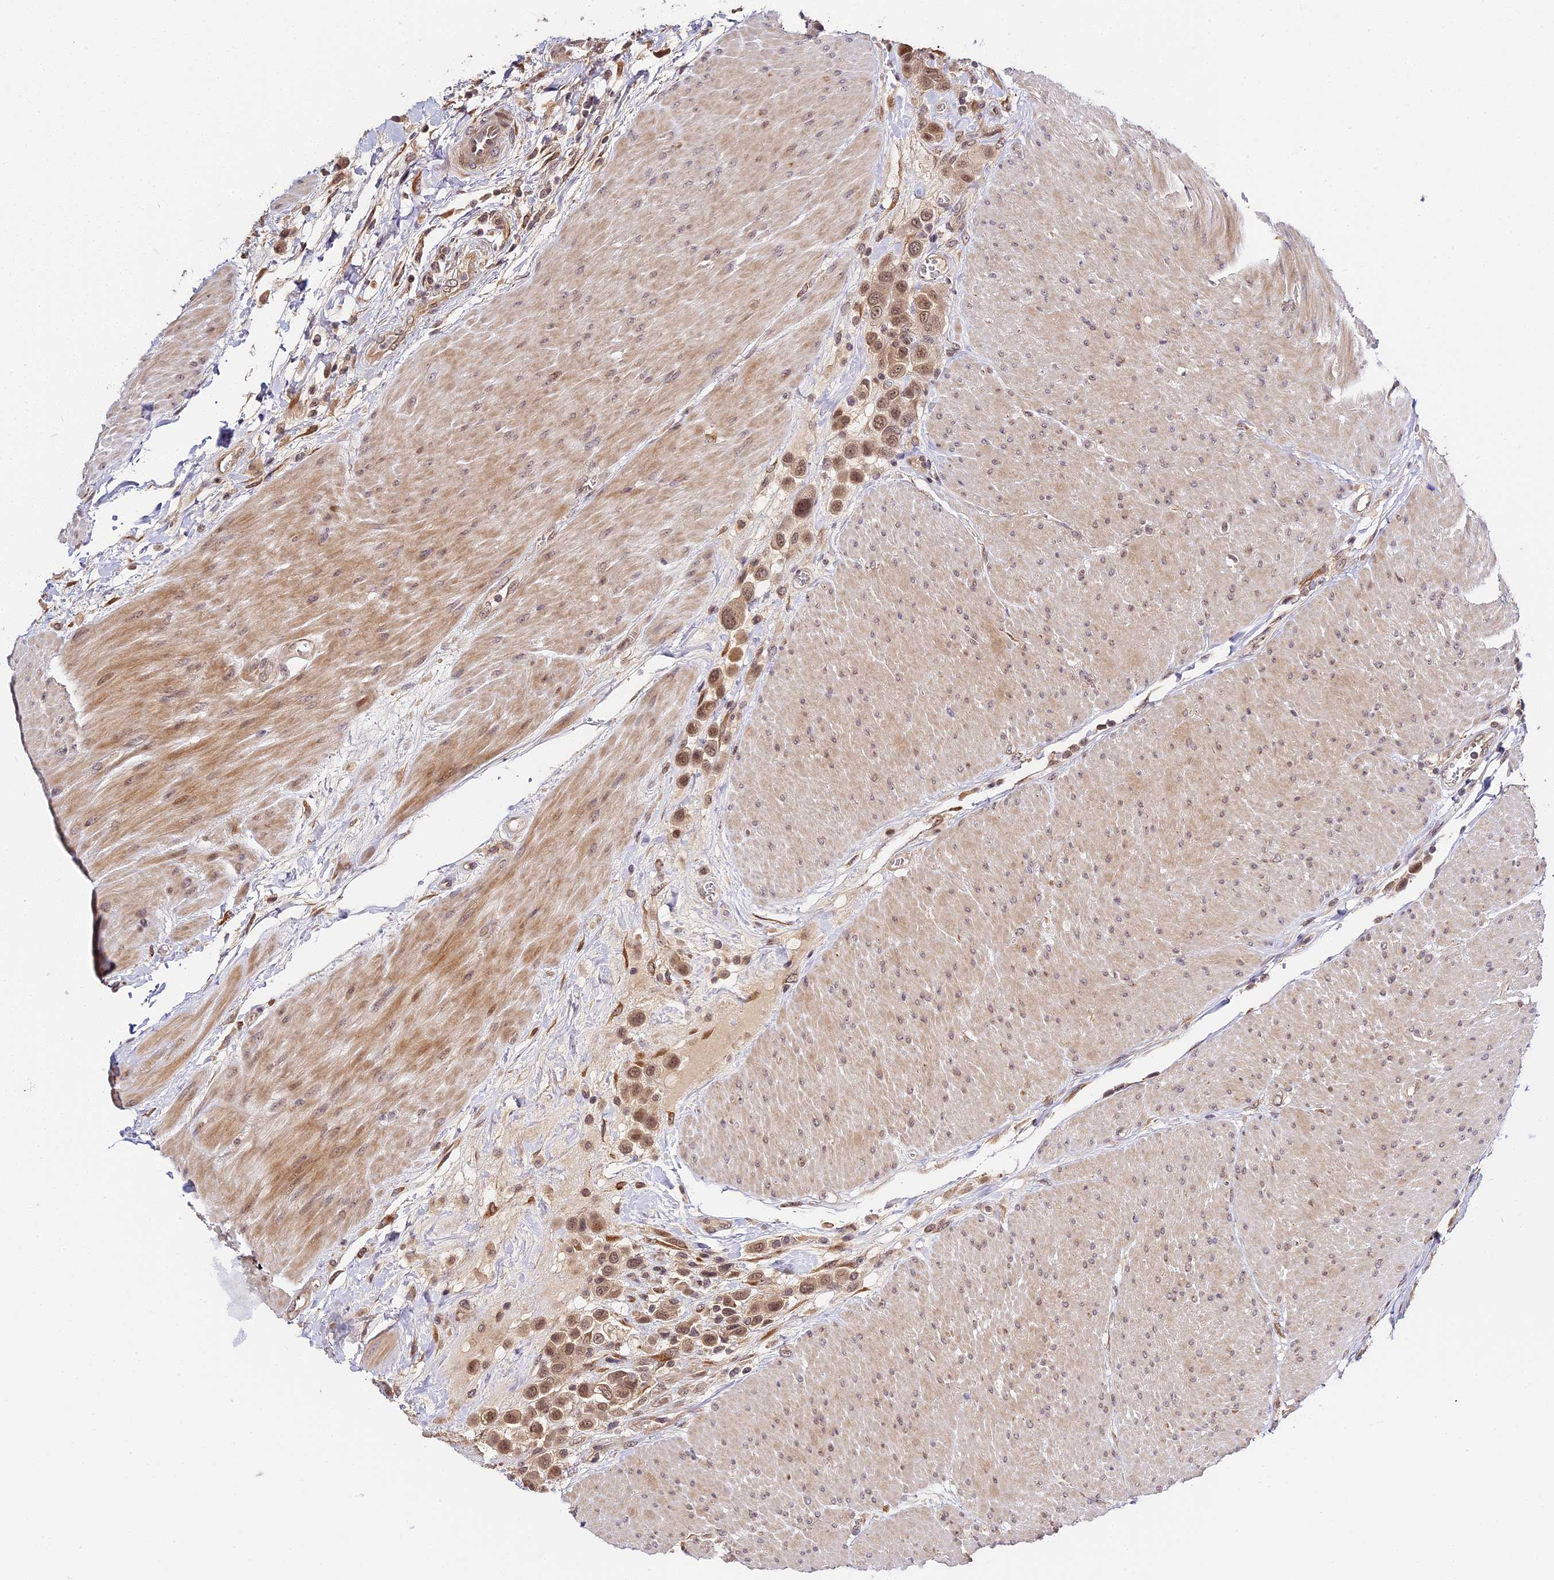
{"staining": {"intensity": "moderate", "quantity": ">75%", "location": "cytoplasmic/membranous,nuclear"}, "tissue": "urothelial cancer", "cell_type": "Tumor cells", "image_type": "cancer", "snomed": [{"axis": "morphology", "description": "Urothelial carcinoma, High grade"}, {"axis": "topography", "description": "Urinary bladder"}], "caption": "Human urothelial cancer stained for a protein (brown) reveals moderate cytoplasmic/membranous and nuclear positive positivity in approximately >75% of tumor cells.", "gene": "IMPACT", "patient": {"sex": "male", "age": 50}}